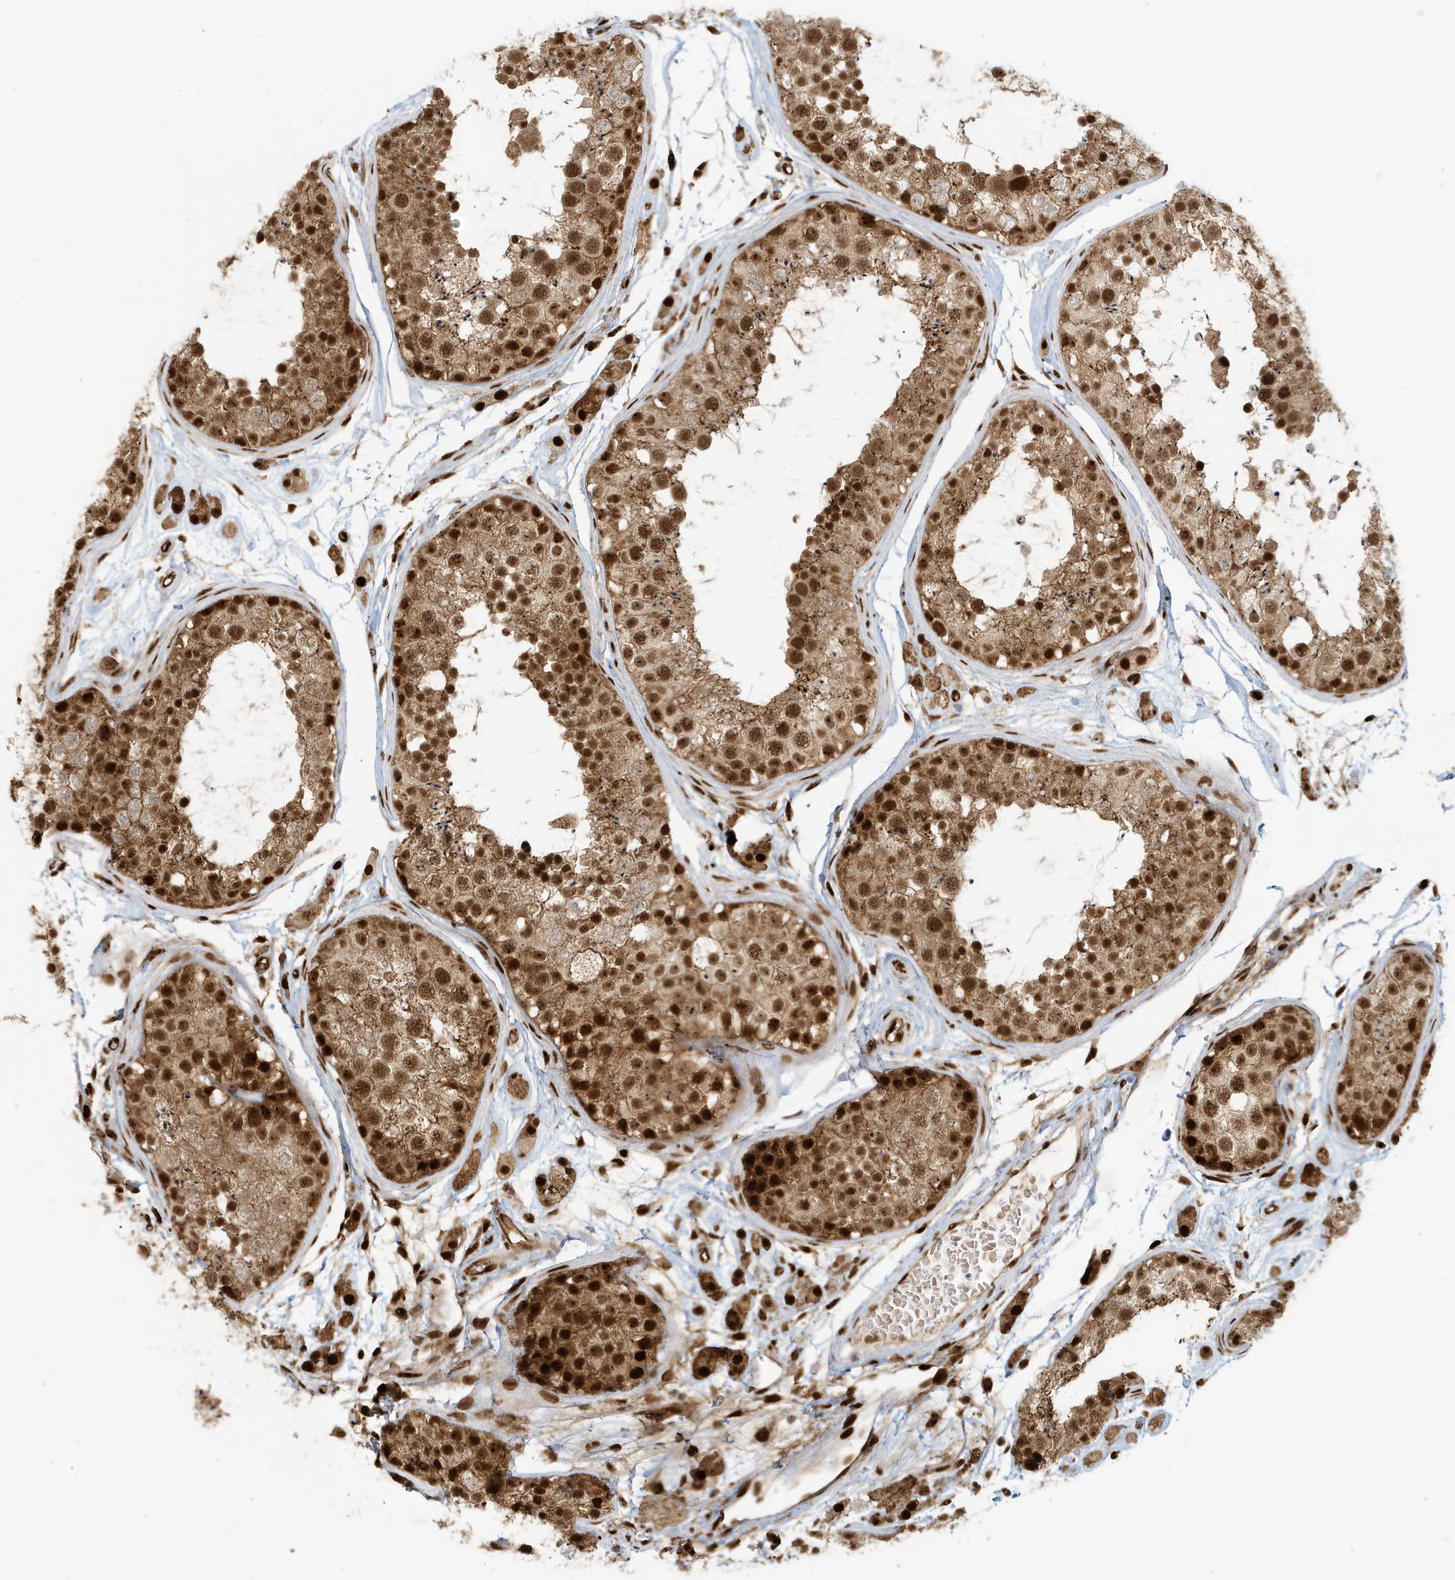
{"staining": {"intensity": "strong", "quantity": ">75%", "location": "cytoplasmic/membranous,nuclear"}, "tissue": "testis", "cell_type": "Cells in seminiferous ducts", "image_type": "normal", "snomed": [{"axis": "morphology", "description": "Normal tissue, NOS"}, {"axis": "topography", "description": "Testis"}], "caption": "Testis stained with immunohistochemistry (IHC) demonstrates strong cytoplasmic/membranous,nuclear staining in approximately >75% of cells in seminiferous ducts. The protein is shown in brown color, while the nuclei are stained blue.", "gene": "CKS1B", "patient": {"sex": "male", "age": 25}}